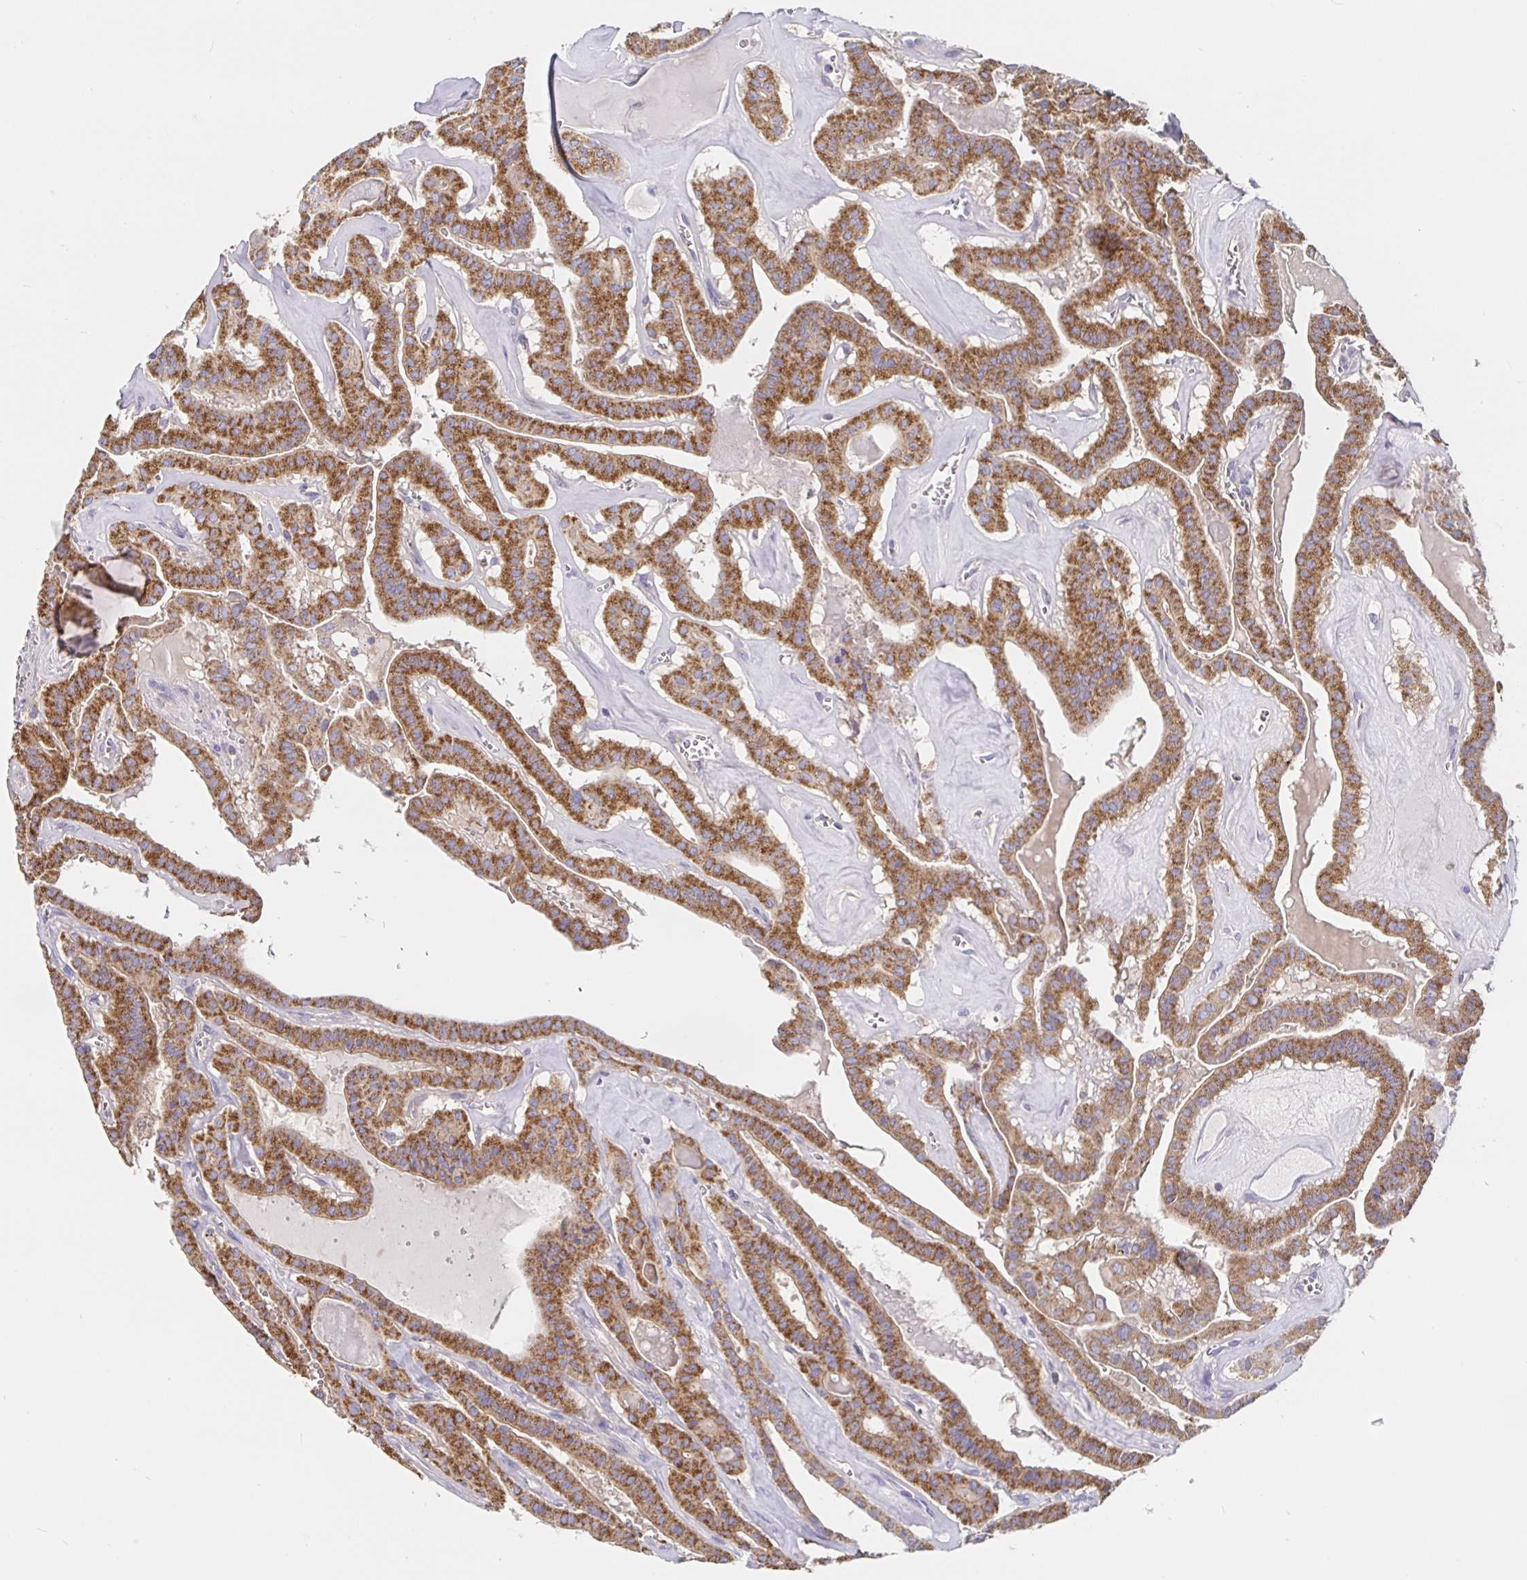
{"staining": {"intensity": "moderate", "quantity": ">75%", "location": "cytoplasmic/membranous"}, "tissue": "thyroid cancer", "cell_type": "Tumor cells", "image_type": "cancer", "snomed": [{"axis": "morphology", "description": "Papillary adenocarcinoma, NOS"}, {"axis": "topography", "description": "Thyroid gland"}], "caption": "About >75% of tumor cells in thyroid papillary adenocarcinoma display moderate cytoplasmic/membranous protein positivity as visualized by brown immunohistochemical staining.", "gene": "PRDX3", "patient": {"sex": "male", "age": 52}}